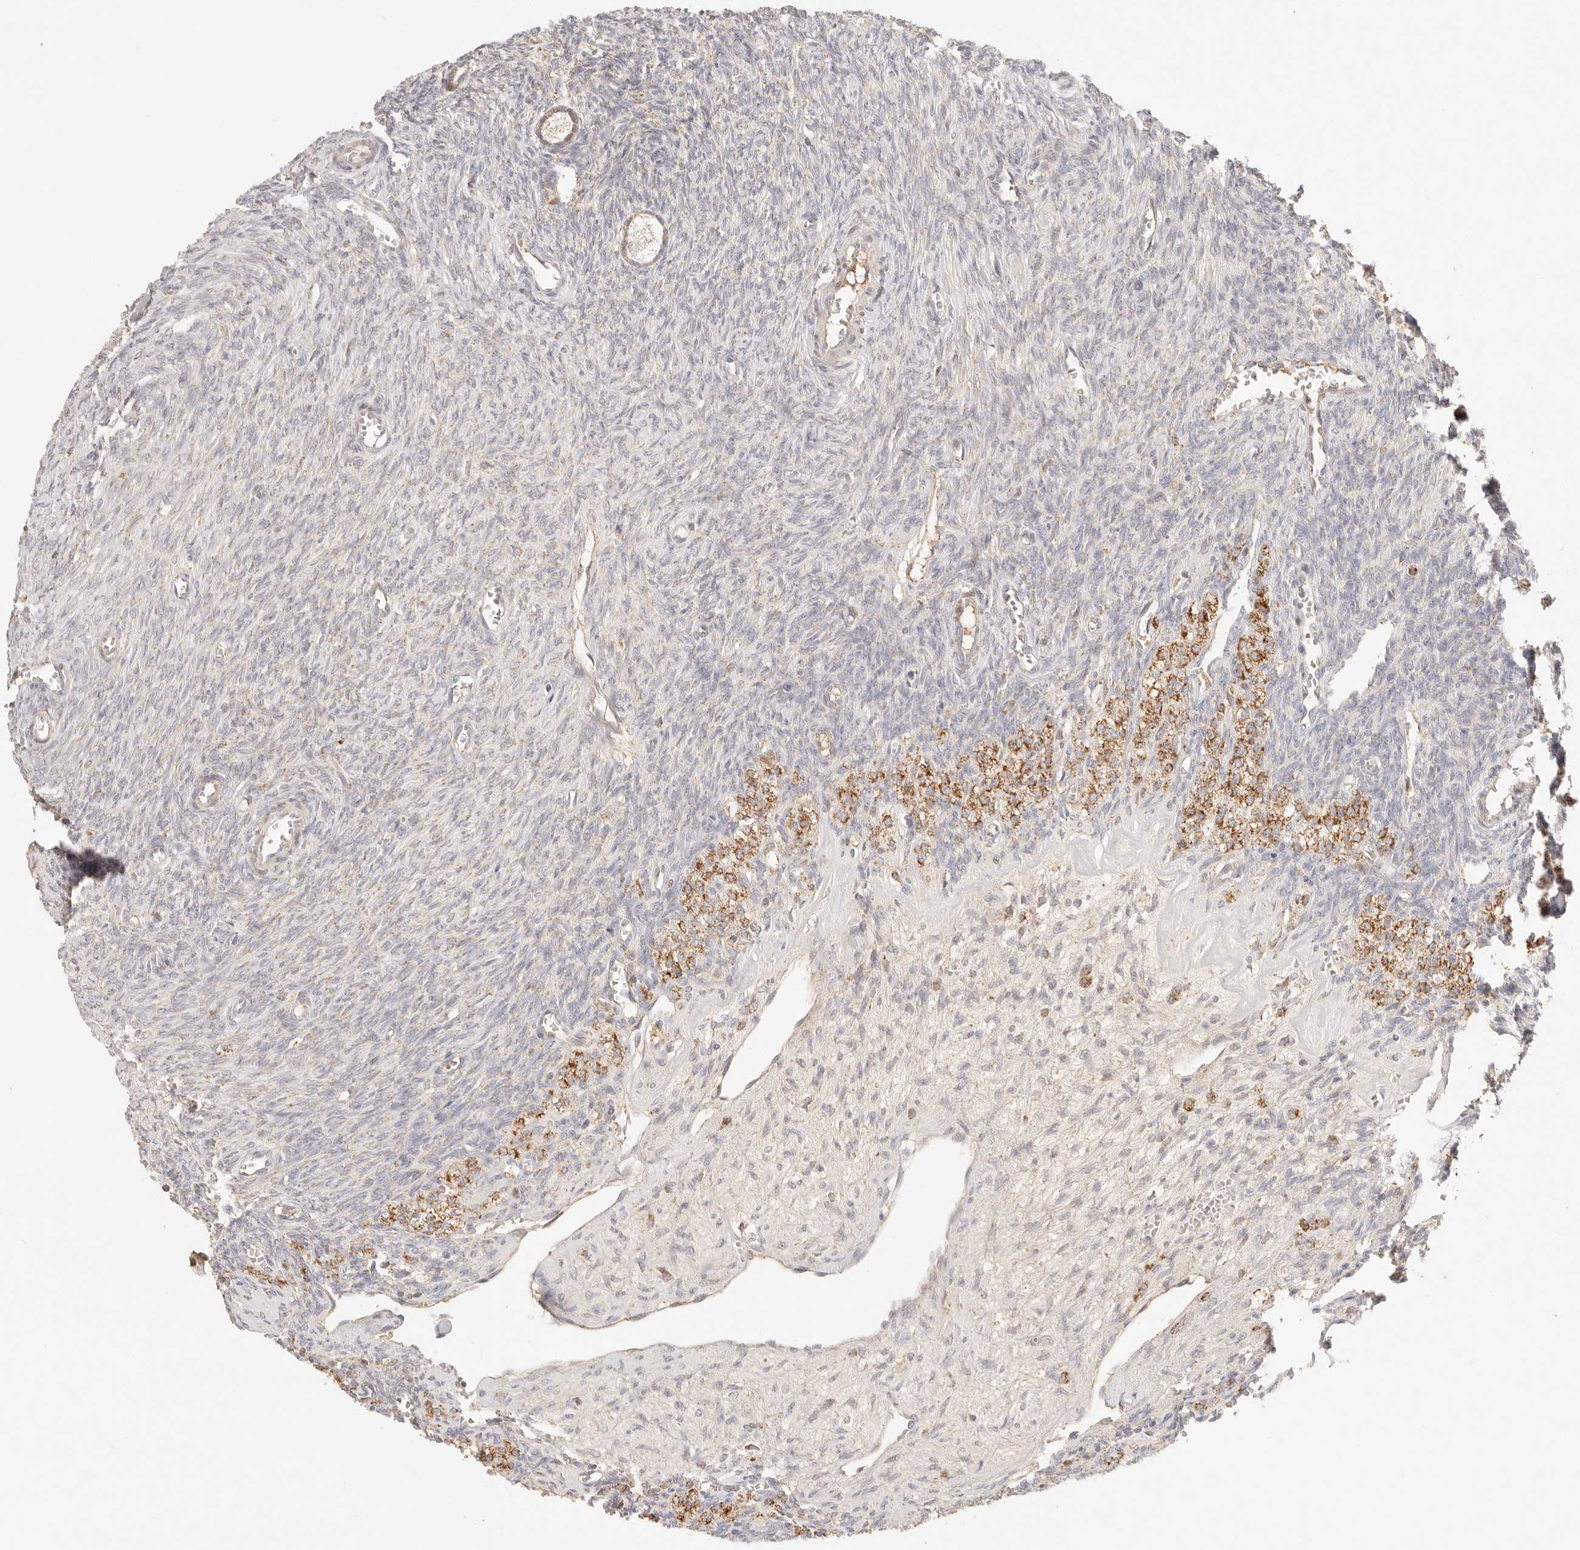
{"staining": {"intensity": "weak", "quantity": ">75%", "location": "cytoplasmic/membranous"}, "tissue": "ovary", "cell_type": "Follicle cells", "image_type": "normal", "snomed": [{"axis": "morphology", "description": "Normal tissue, NOS"}, {"axis": "topography", "description": "Ovary"}], "caption": "Ovary was stained to show a protein in brown. There is low levels of weak cytoplasmic/membranous positivity in approximately >75% of follicle cells. (DAB IHC with brightfield microscopy, high magnification).", "gene": "COA6", "patient": {"sex": "female", "age": 27}}